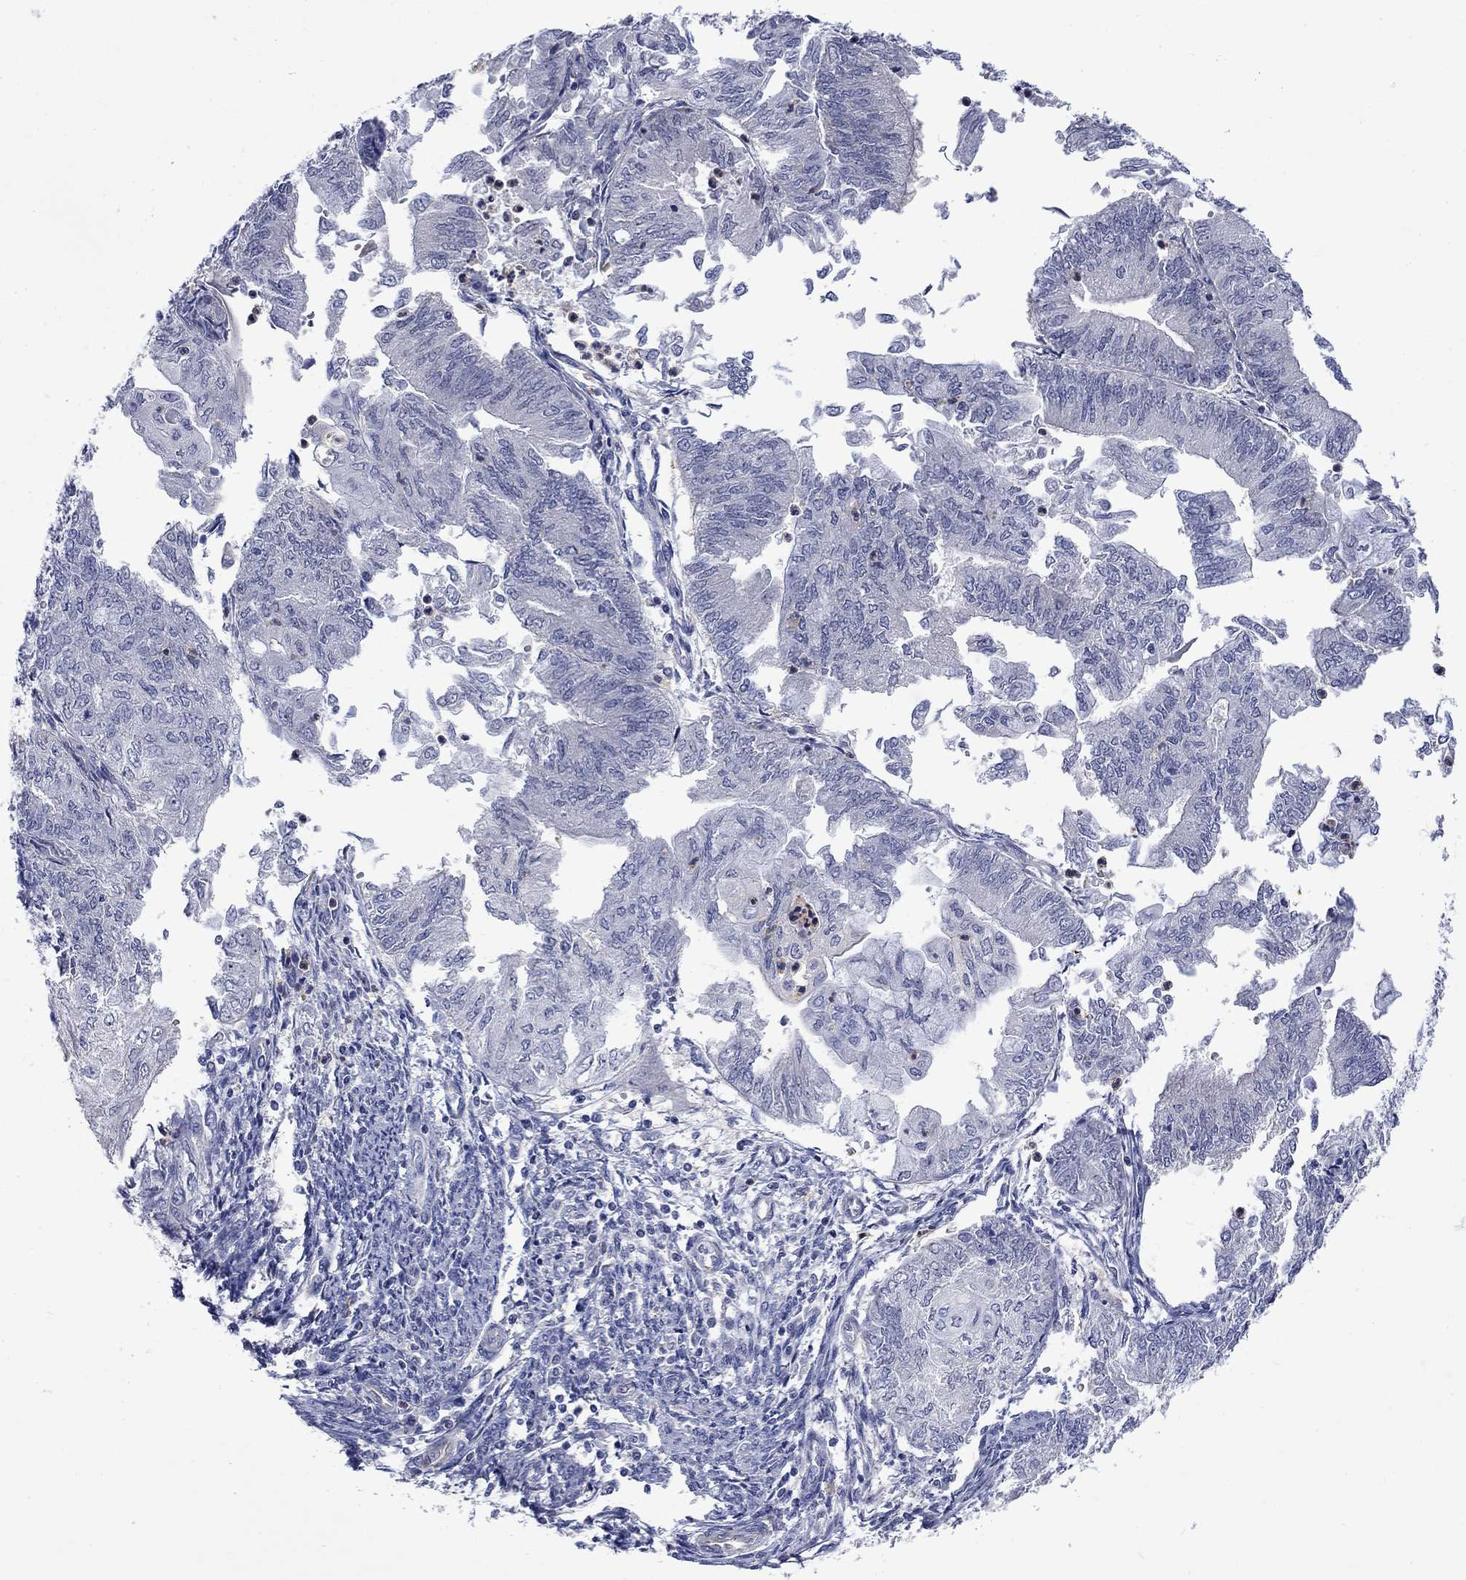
{"staining": {"intensity": "negative", "quantity": "none", "location": "none"}, "tissue": "endometrial cancer", "cell_type": "Tumor cells", "image_type": "cancer", "snomed": [{"axis": "morphology", "description": "Adenocarcinoma, NOS"}, {"axis": "topography", "description": "Endometrium"}], "caption": "Immunohistochemical staining of human endometrial cancer (adenocarcinoma) displays no significant staining in tumor cells. (DAB immunohistochemistry visualized using brightfield microscopy, high magnification).", "gene": "CAMKK2", "patient": {"sex": "female", "age": 59}}